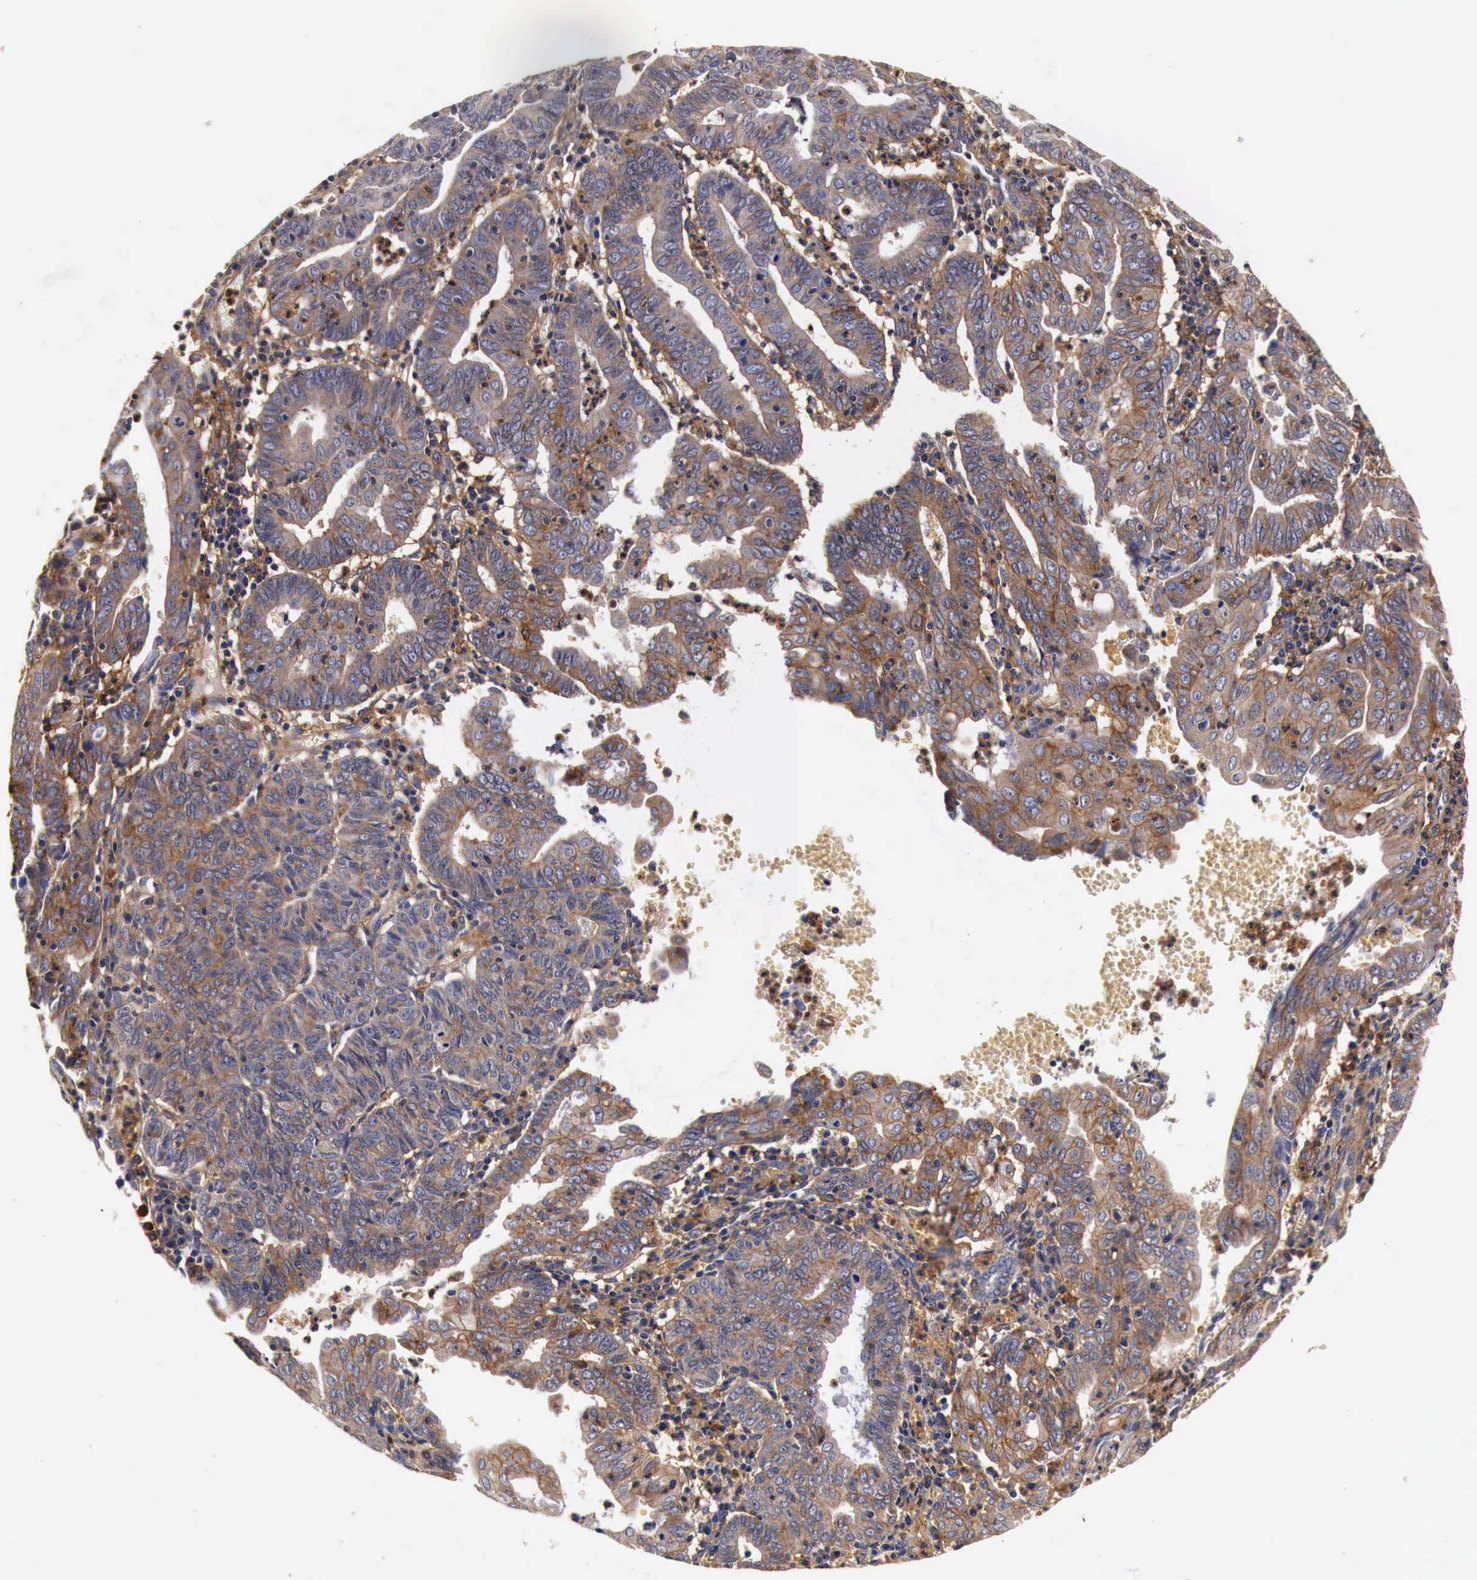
{"staining": {"intensity": "moderate", "quantity": ">75%", "location": "cytoplasmic/membranous"}, "tissue": "endometrial cancer", "cell_type": "Tumor cells", "image_type": "cancer", "snomed": [{"axis": "morphology", "description": "Adenocarcinoma, NOS"}, {"axis": "topography", "description": "Endometrium"}], "caption": "This image demonstrates IHC staining of human endometrial cancer, with medium moderate cytoplasmic/membranous positivity in about >75% of tumor cells.", "gene": "RP2", "patient": {"sex": "female", "age": 60}}